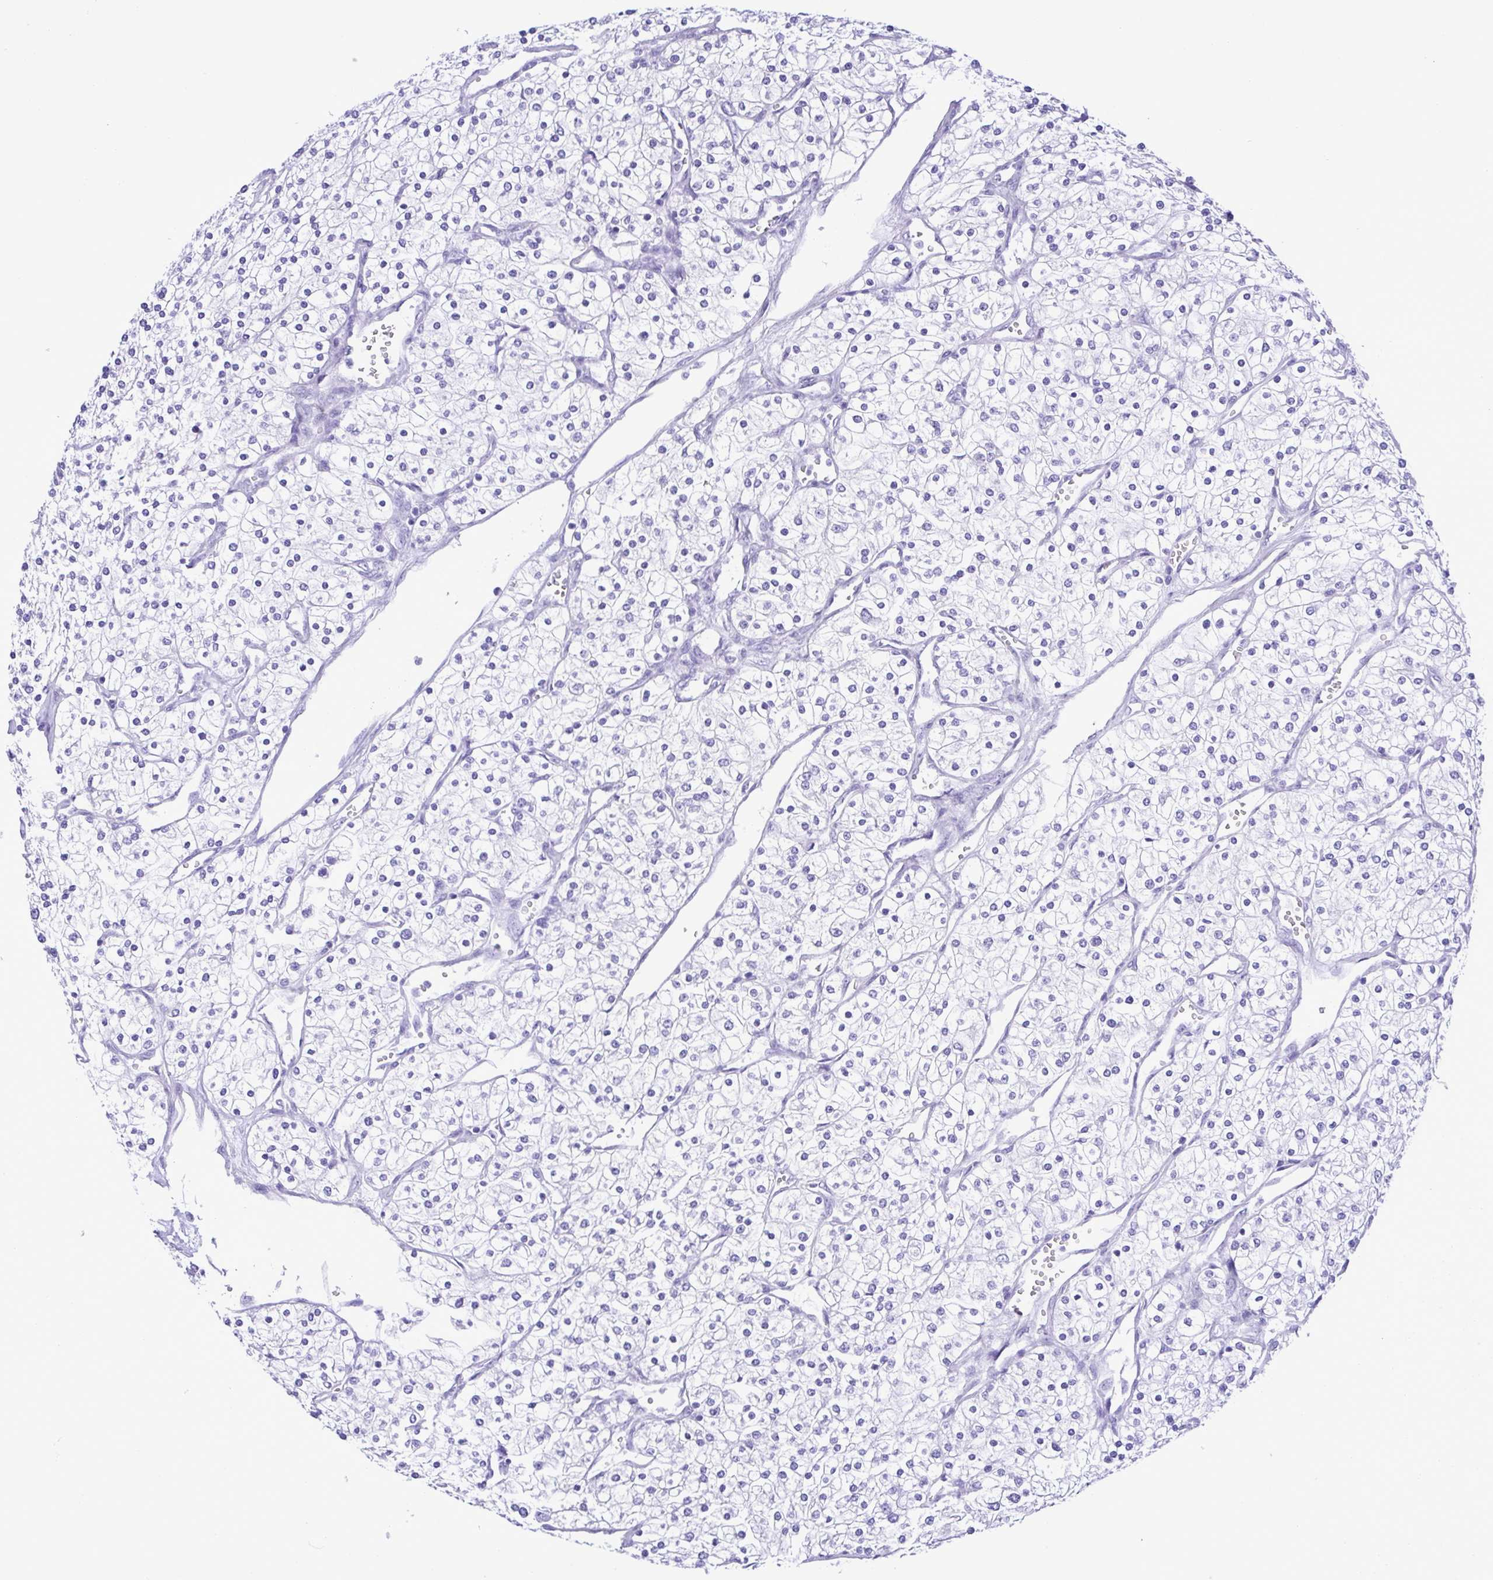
{"staining": {"intensity": "negative", "quantity": "none", "location": "none"}, "tissue": "renal cancer", "cell_type": "Tumor cells", "image_type": "cancer", "snomed": [{"axis": "morphology", "description": "Adenocarcinoma, NOS"}, {"axis": "topography", "description": "Kidney"}], "caption": "Immunohistochemistry (IHC) of human adenocarcinoma (renal) exhibits no expression in tumor cells.", "gene": "PAK3", "patient": {"sex": "male", "age": 80}}